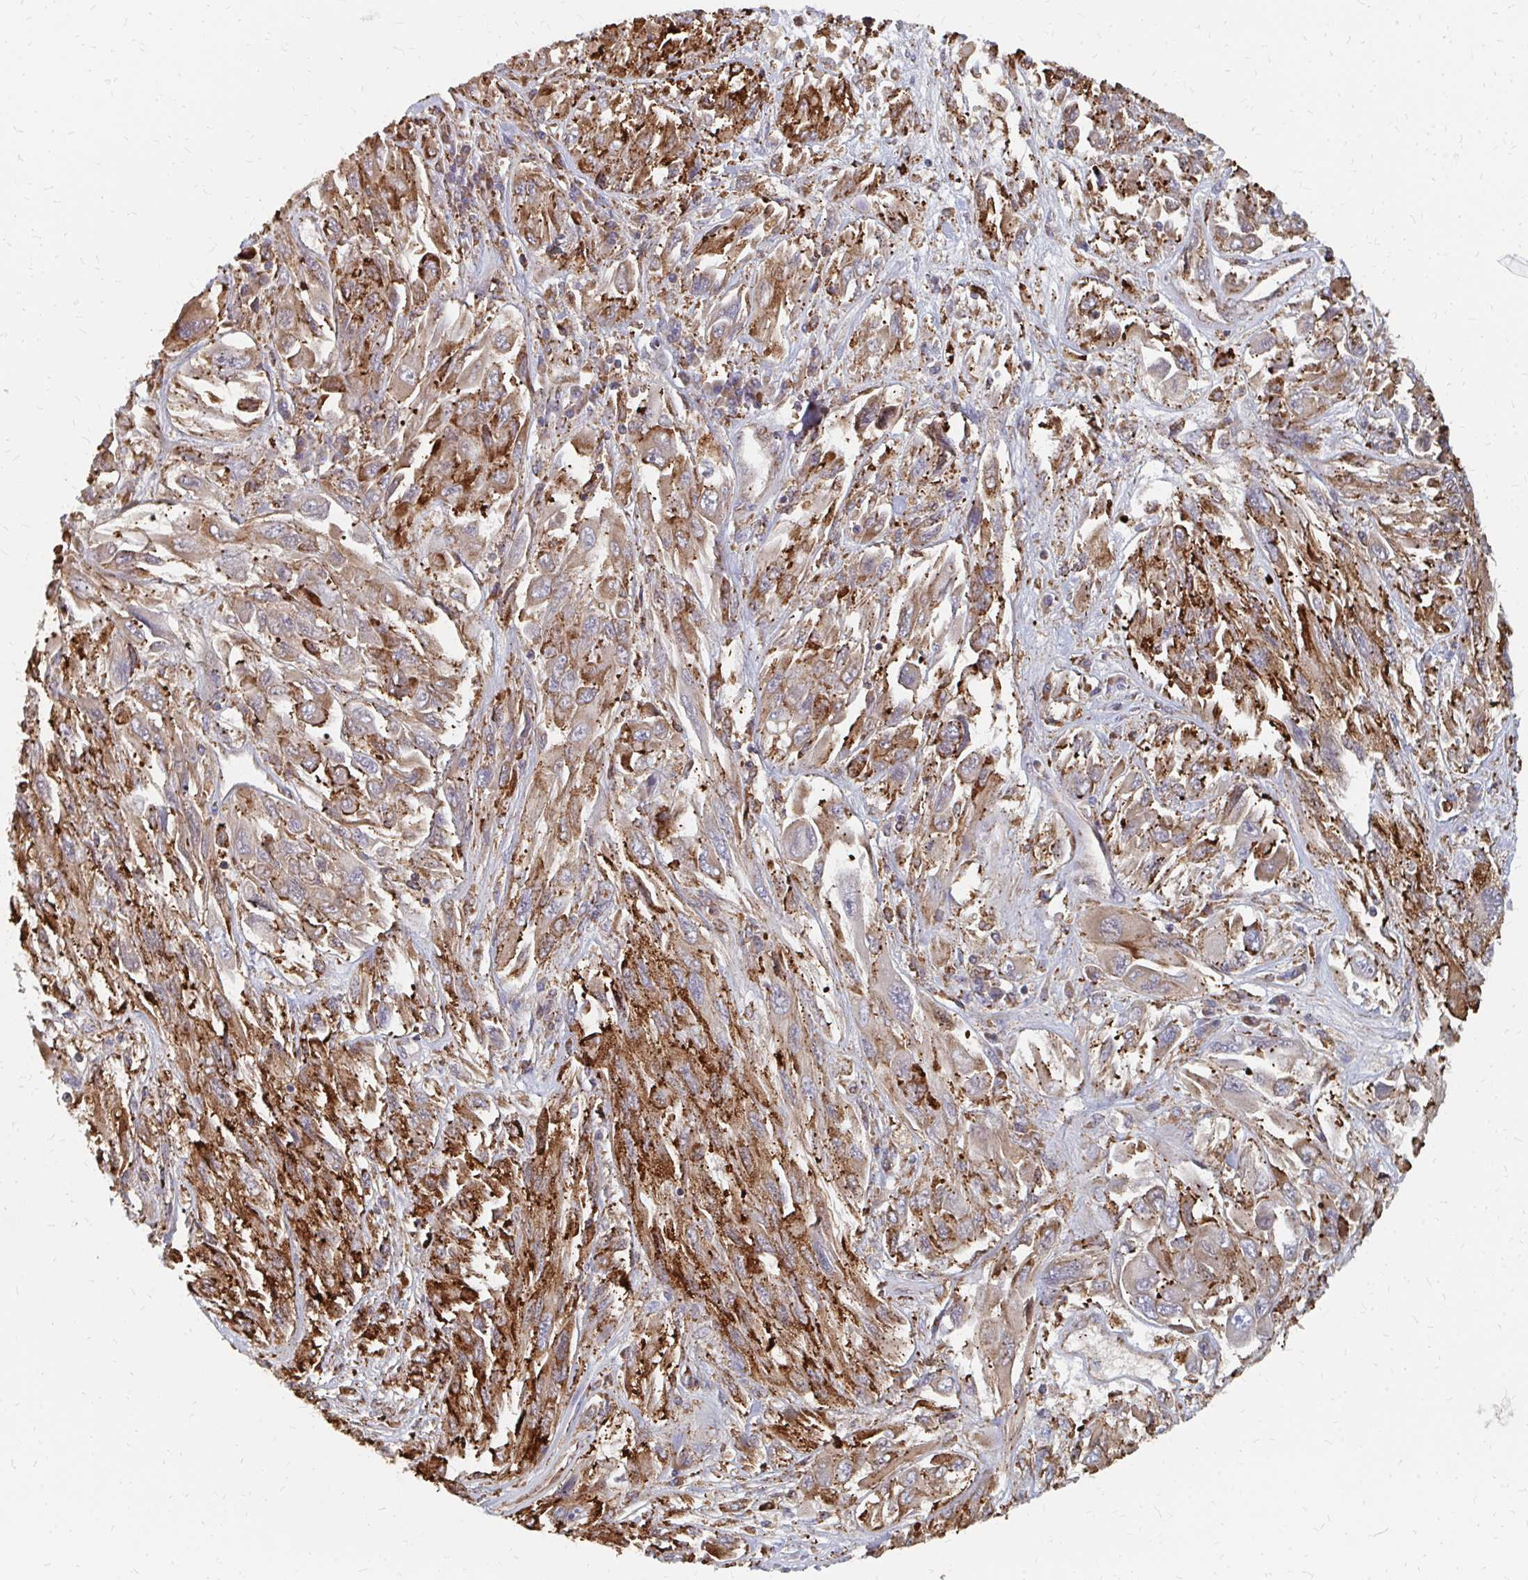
{"staining": {"intensity": "moderate", "quantity": ">75%", "location": "cytoplasmic/membranous"}, "tissue": "melanoma", "cell_type": "Tumor cells", "image_type": "cancer", "snomed": [{"axis": "morphology", "description": "Malignant melanoma, NOS"}, {"axis": "topography", "description": "Skin"}], "caption": "Brown immunohistochemical staining in human malignant melanoma shows moderate cytoplasmic/membranous expression in approximately >75% of tumor cells. Nuclei are stained in blue.", "gene": "PPP1R13L", "patient": {"sex": "female", "age": 91}}